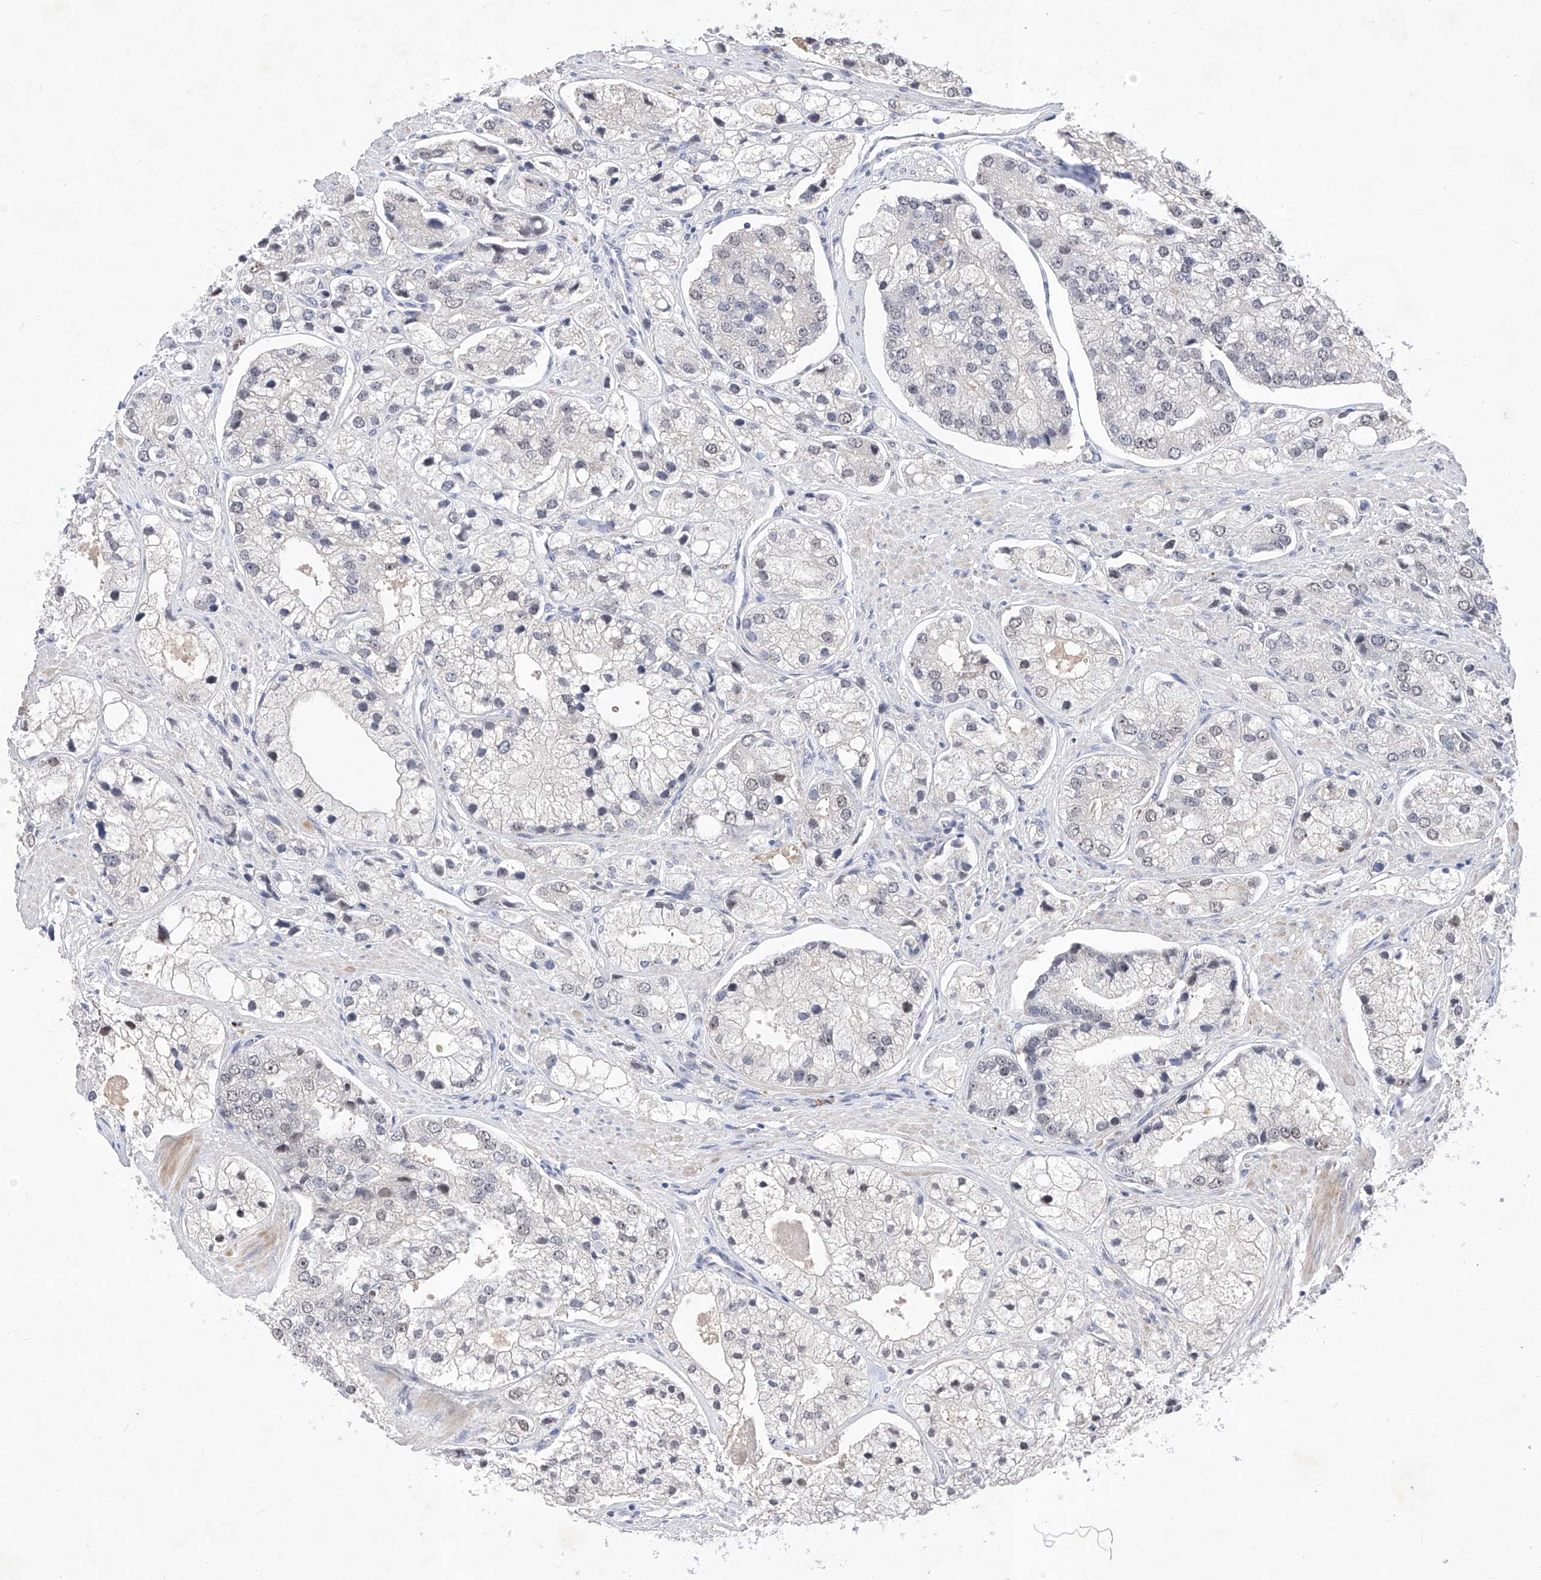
{"staining": {"intensity": "negative", "quantity": "none", "location": "none"}, "tissue": "prostate cancer", "cell_type": "Tumor cells", "image_type": "cancer", "snomed": [{"axis": "morphology", "description": "Adenocarcinoma, High grade"}, {"axis": "topography", "description": "Prostate"}], "caption": "This is an immunohistochemistry (IHC) histopathology image of human high-grade adenocarcinoma (prostate). There is no expression in tumor cells.", "gene": "LGR4", "patient": {"sex": "male", "age": 50}}